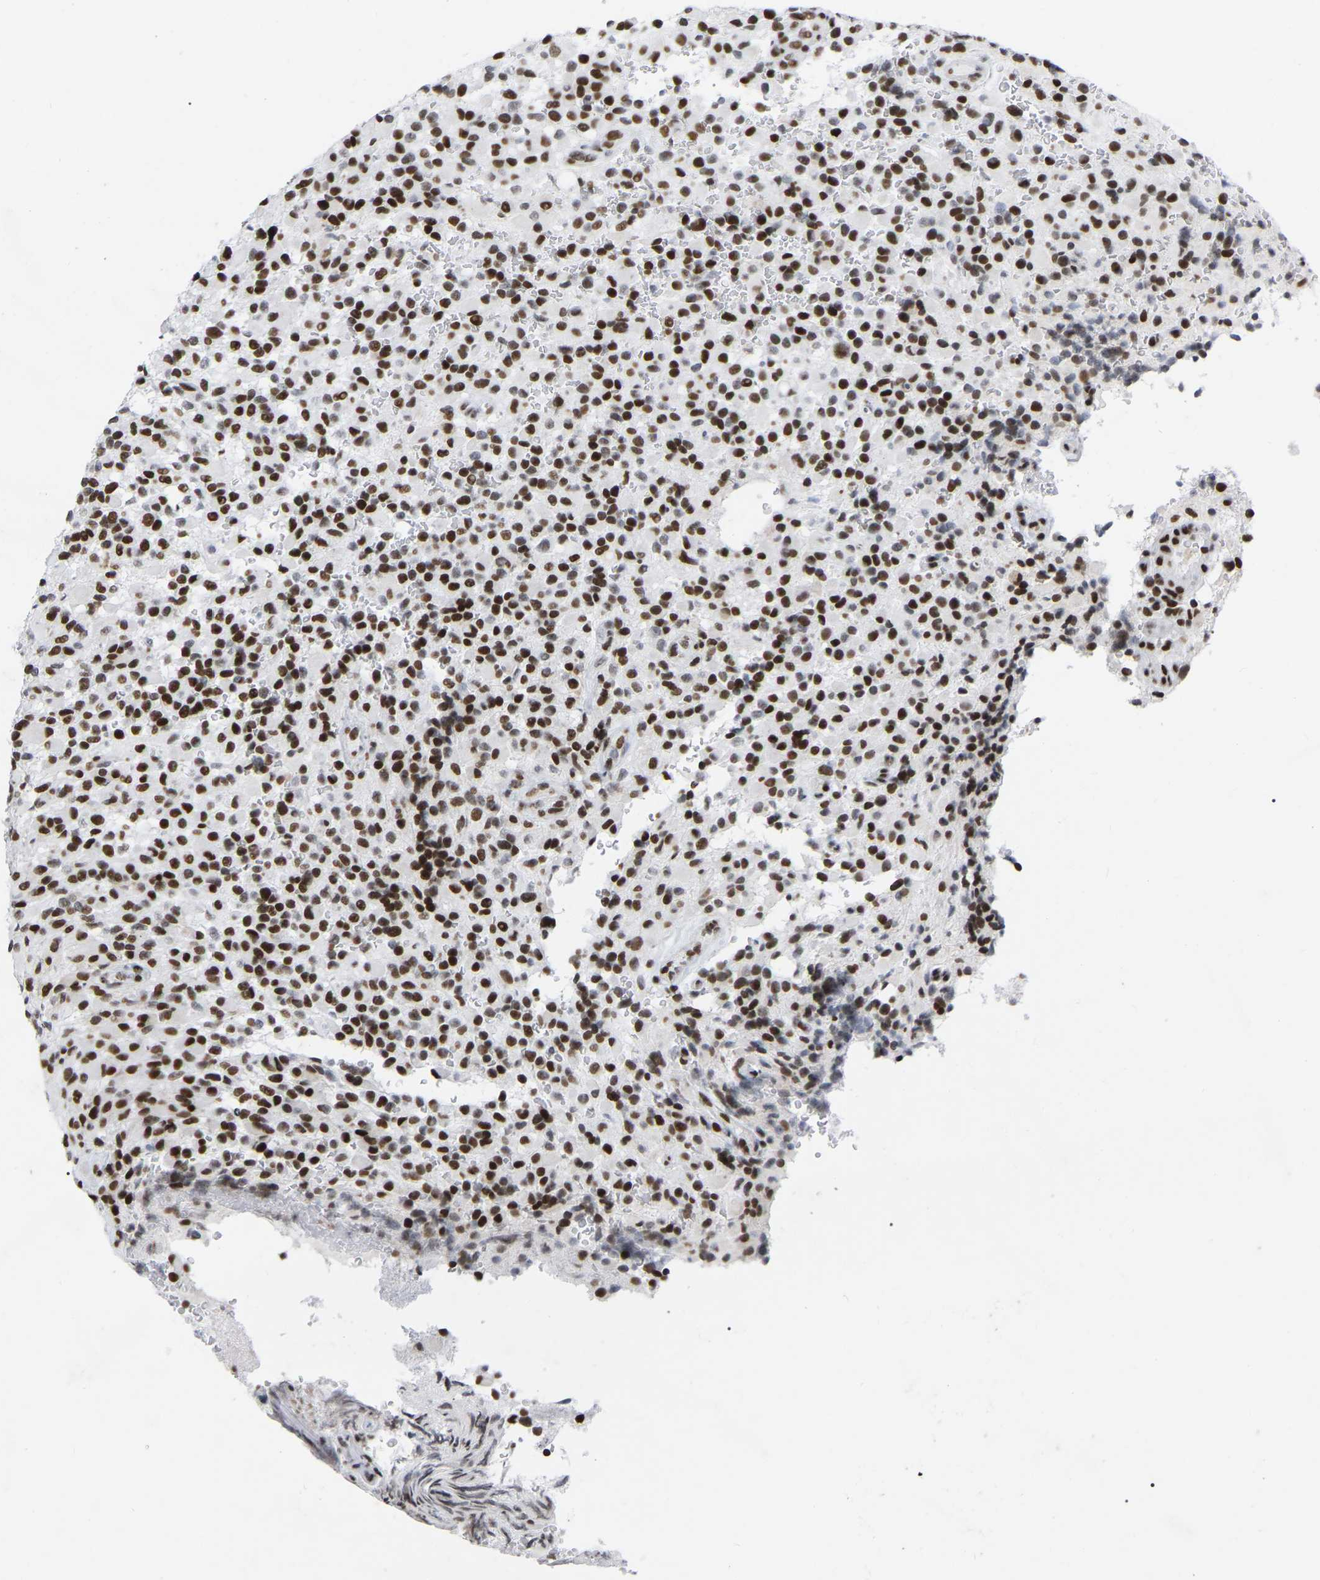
{"staining": {"intensity": "strong", "quantity": "25%-75%", "location": "nuclear"}, "tissue": "glioma", "cell_type": "Tumor cells", "image_type": "cancer", "snomed": [{"axis": "morphology", "description": "Glioma, malignant, High grade"}, {"axis": "topography", "description": "Brain"}], "caption": "Protein staining exhibits strong nuclear expression in about 25%-75% of tumor cells in glioma.", "gene": "PRCC", "patient": {"sex": "male", "age": 71}}